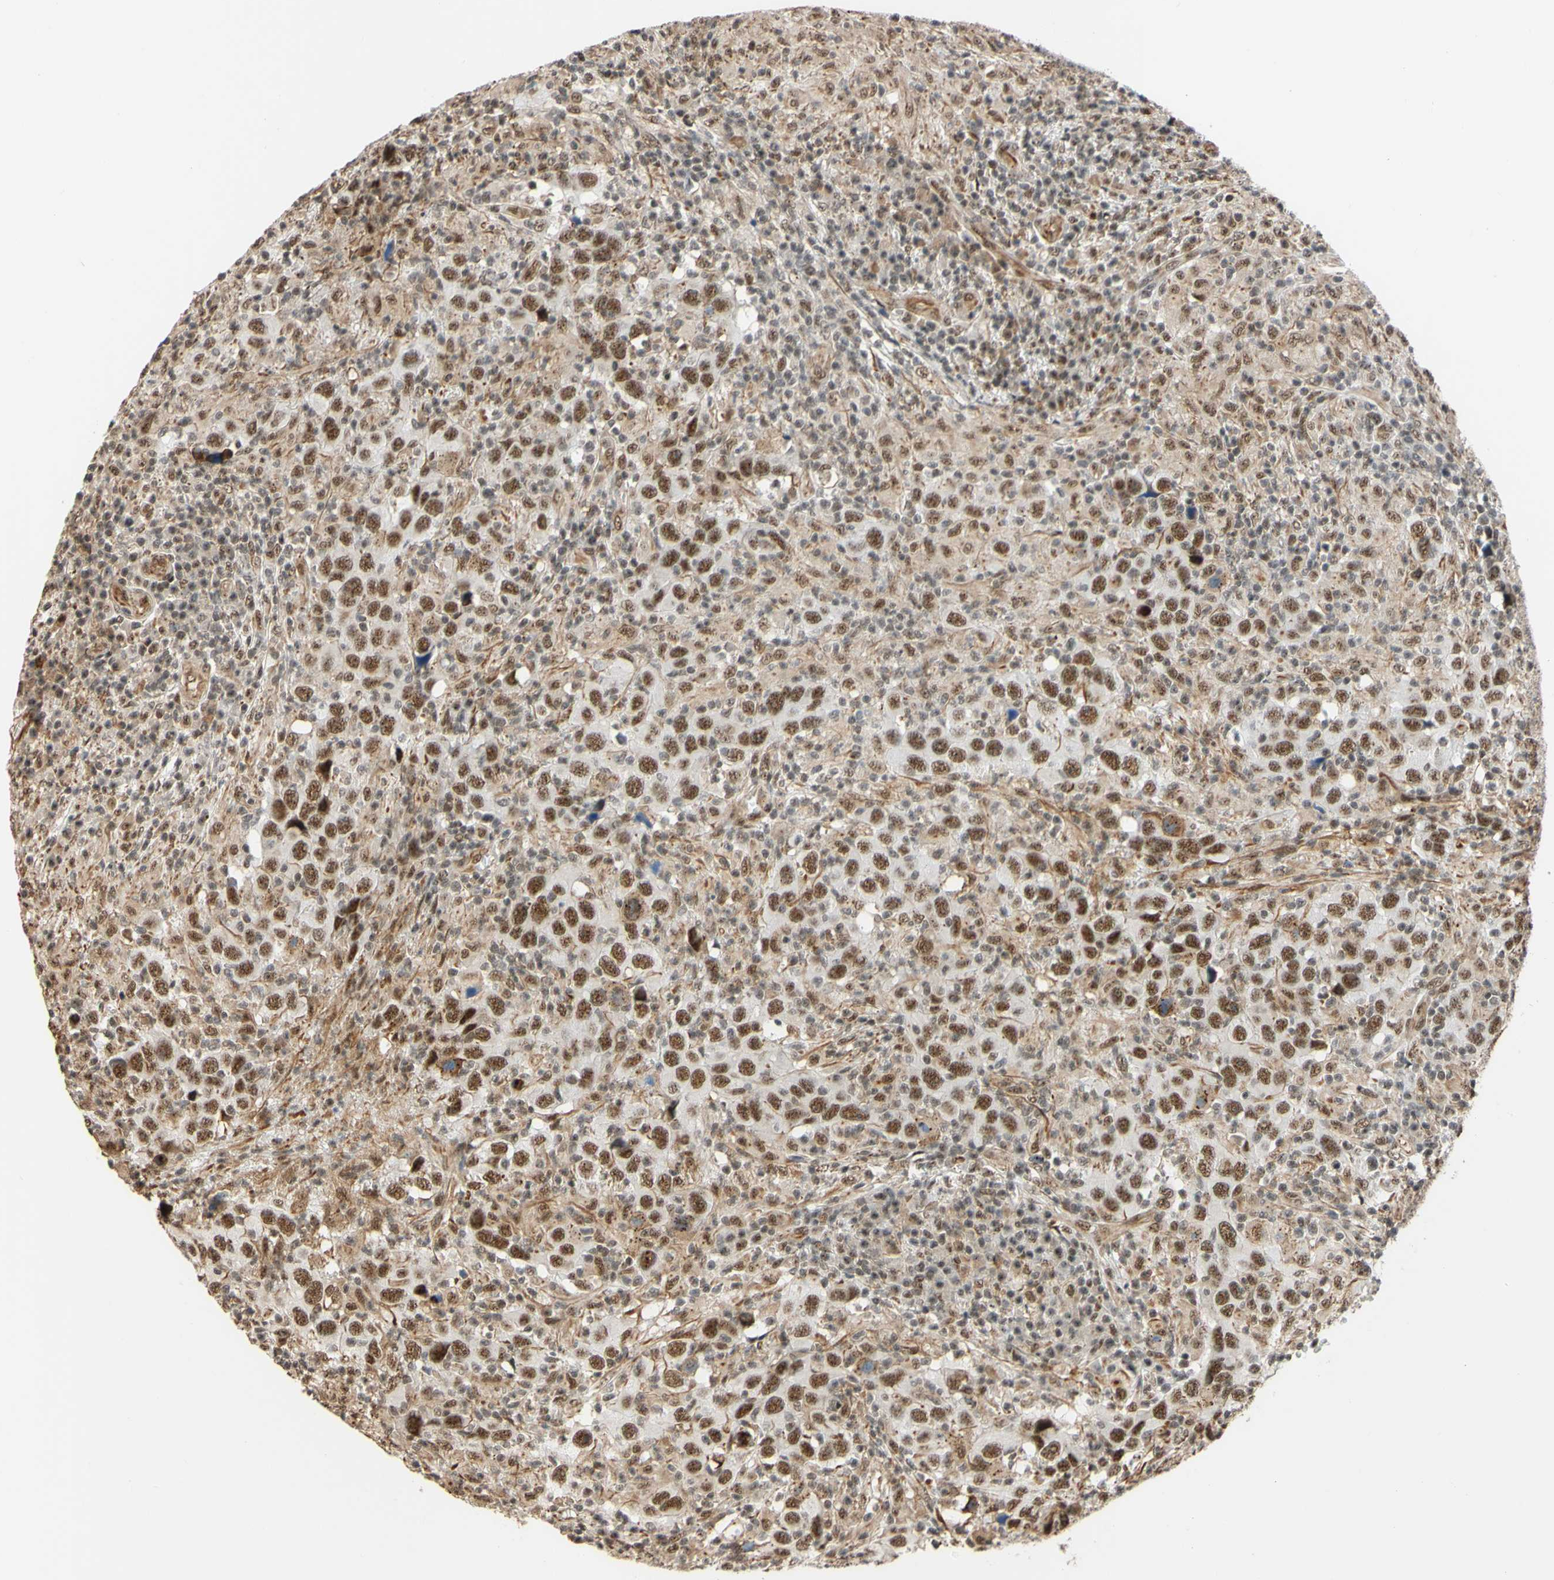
{"staining": {"intensity": "moderate", "quantity": ">75%", "location": "nuclear"}, "tissue": "head and neck cancer", "cell_type": "Tumor cells", "image_type": "cancer", "snomed": [{"axis": "morphology", "description": "Adenocarcinoma, NOS"}, {"axis": "topography", "description": "Salivary gland"}, {"axis": "topography", "description": "Head-Neck"}], "caption": "Moderate nuclear protein expression is seen in about >75% of tumor cells in head and neck cancer. The staining was performed using DAB, with brown indicating positive protein expression. Nuclei are stained blue with hematoxylin.", "gene": "SAP18", "patient": {"sex": "female", "age": 65}}